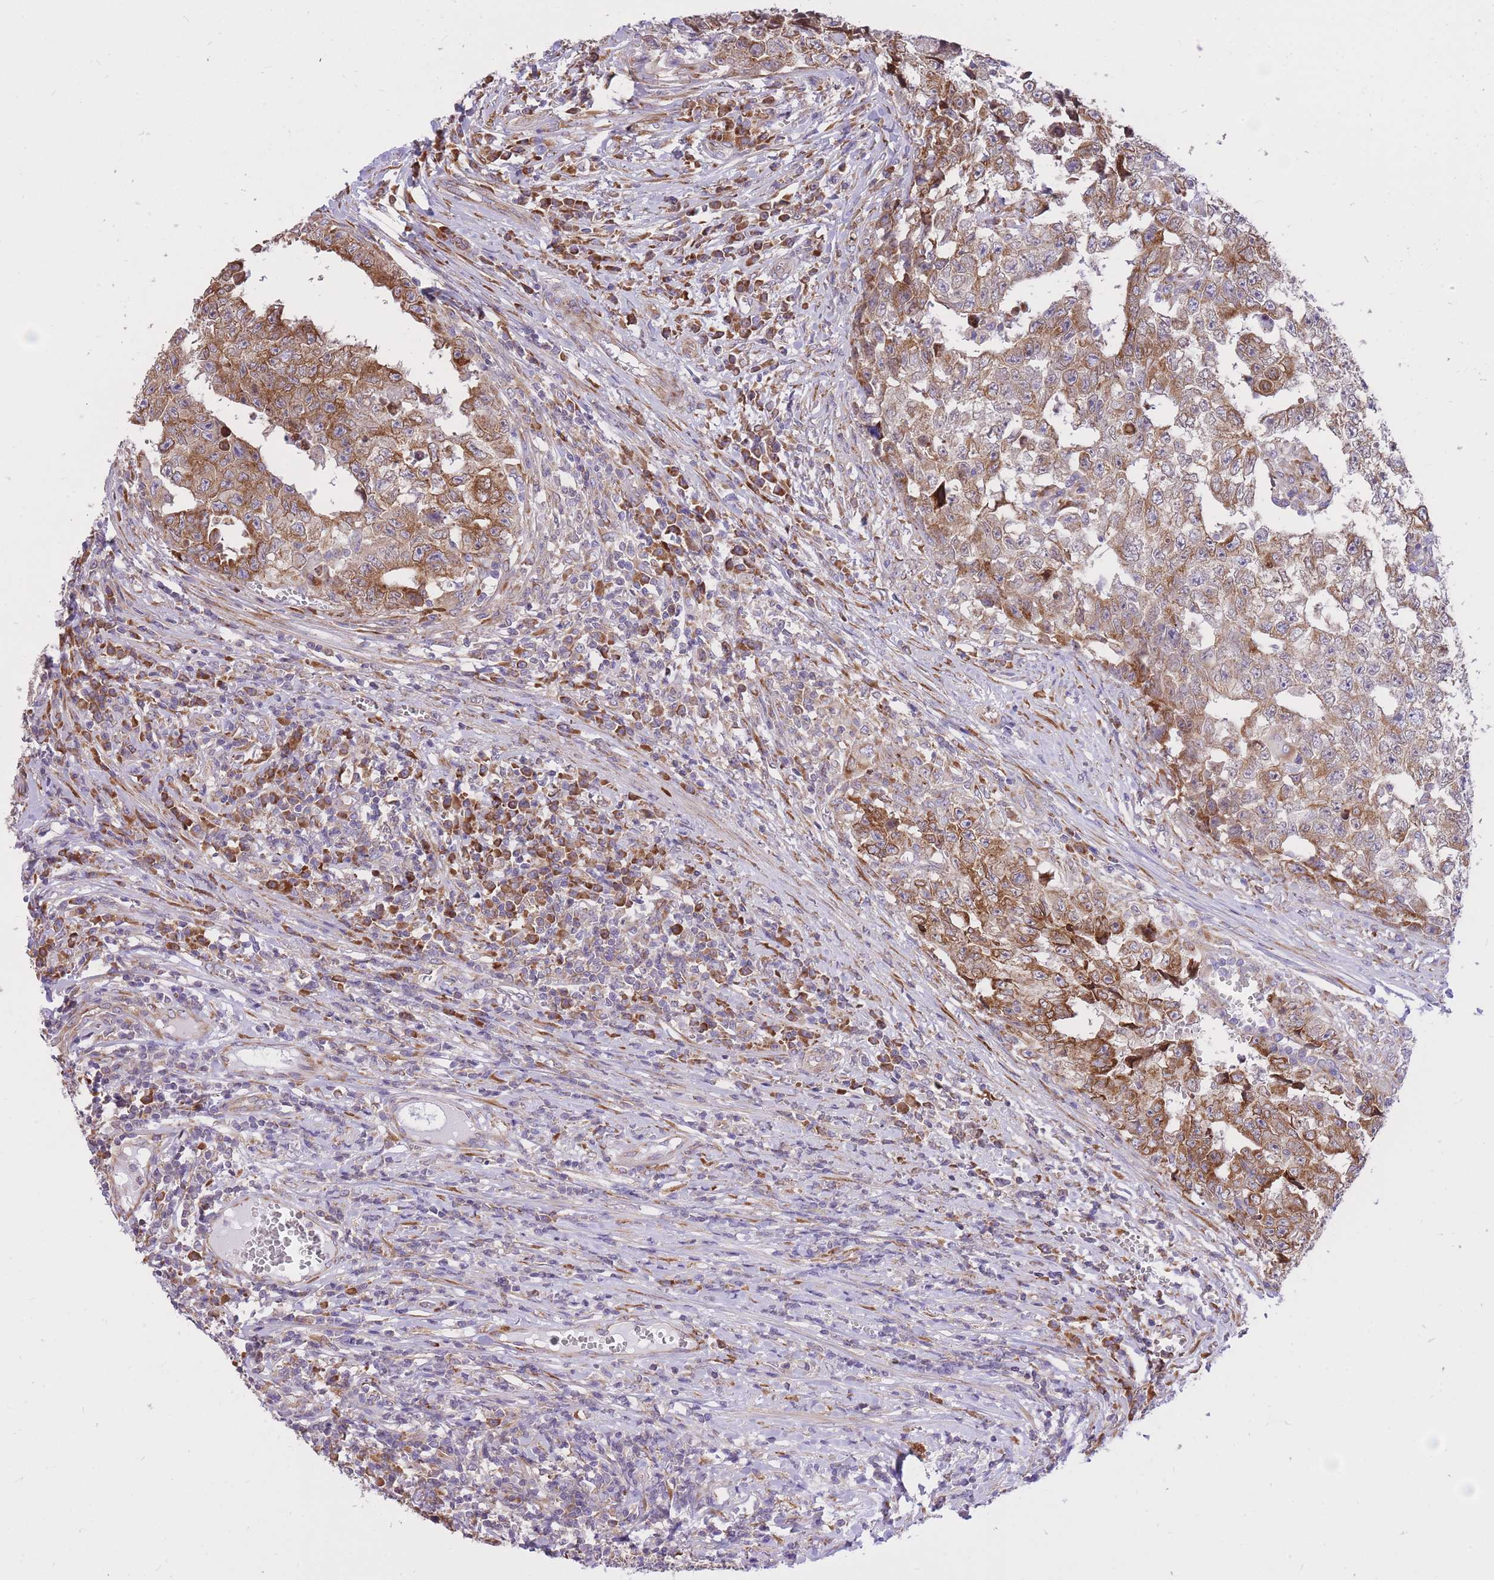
{"staining": {"intensity": "moderate", "quantity": ">75%", "location": "cytoplasmic/membranous"}, "tissue": "testis cancer", "cell_type": "Tumor cells", "image_type": "cancer", "snomed": [{"axis": "morphology", "description": "Carcinoma, Embryonal, NOS"}, {"axis": "topography", "description": "Testis"}], "caption": "Human testis cancer (embryonal carcinoma) stained with a brown dye reveals moderate cytoplasmic/membranous positive expression in about >75% of tumor cells.", "gene": "GBP7", "patient": {"sex": "male", "age": 25}}